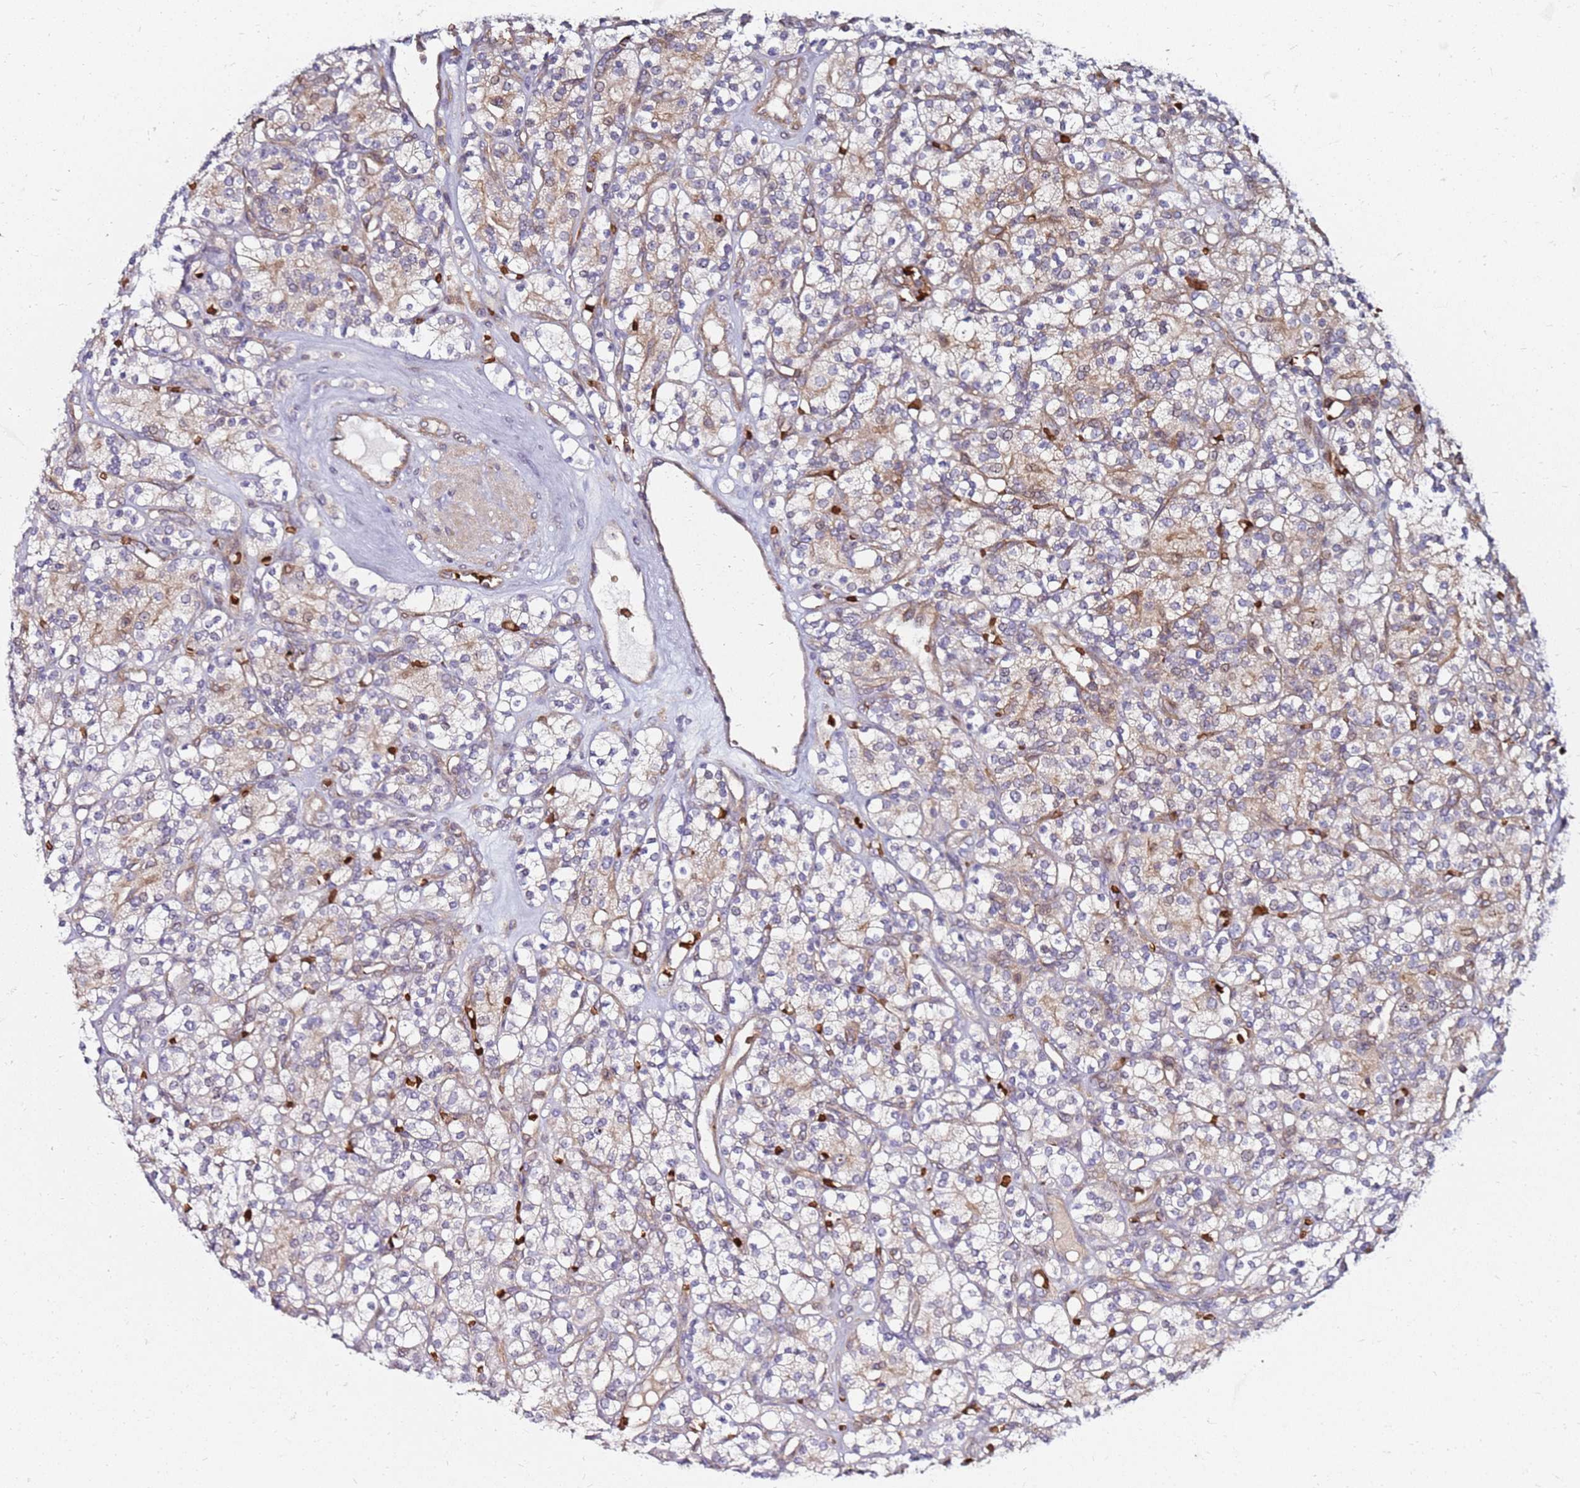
{"staining": {"intensity": "weak", "quantity": "<25%", "location": "cytoplasmic/membranous"}, "tissue": "renal cancer", "cell_type": "Tumor cells", "image_type": "cancer", "snomed": [{"axis": "morphology", "description": "Adenocarcinoma, NOS"}, {"axis": "topography", "description": "Kidney"}], "caption": "An image of renal cancer stained for a protein demonstrates no brown staining in tumor cells.", "gene": "RNF11", "patient": {"sex": "male", "age": 77}}